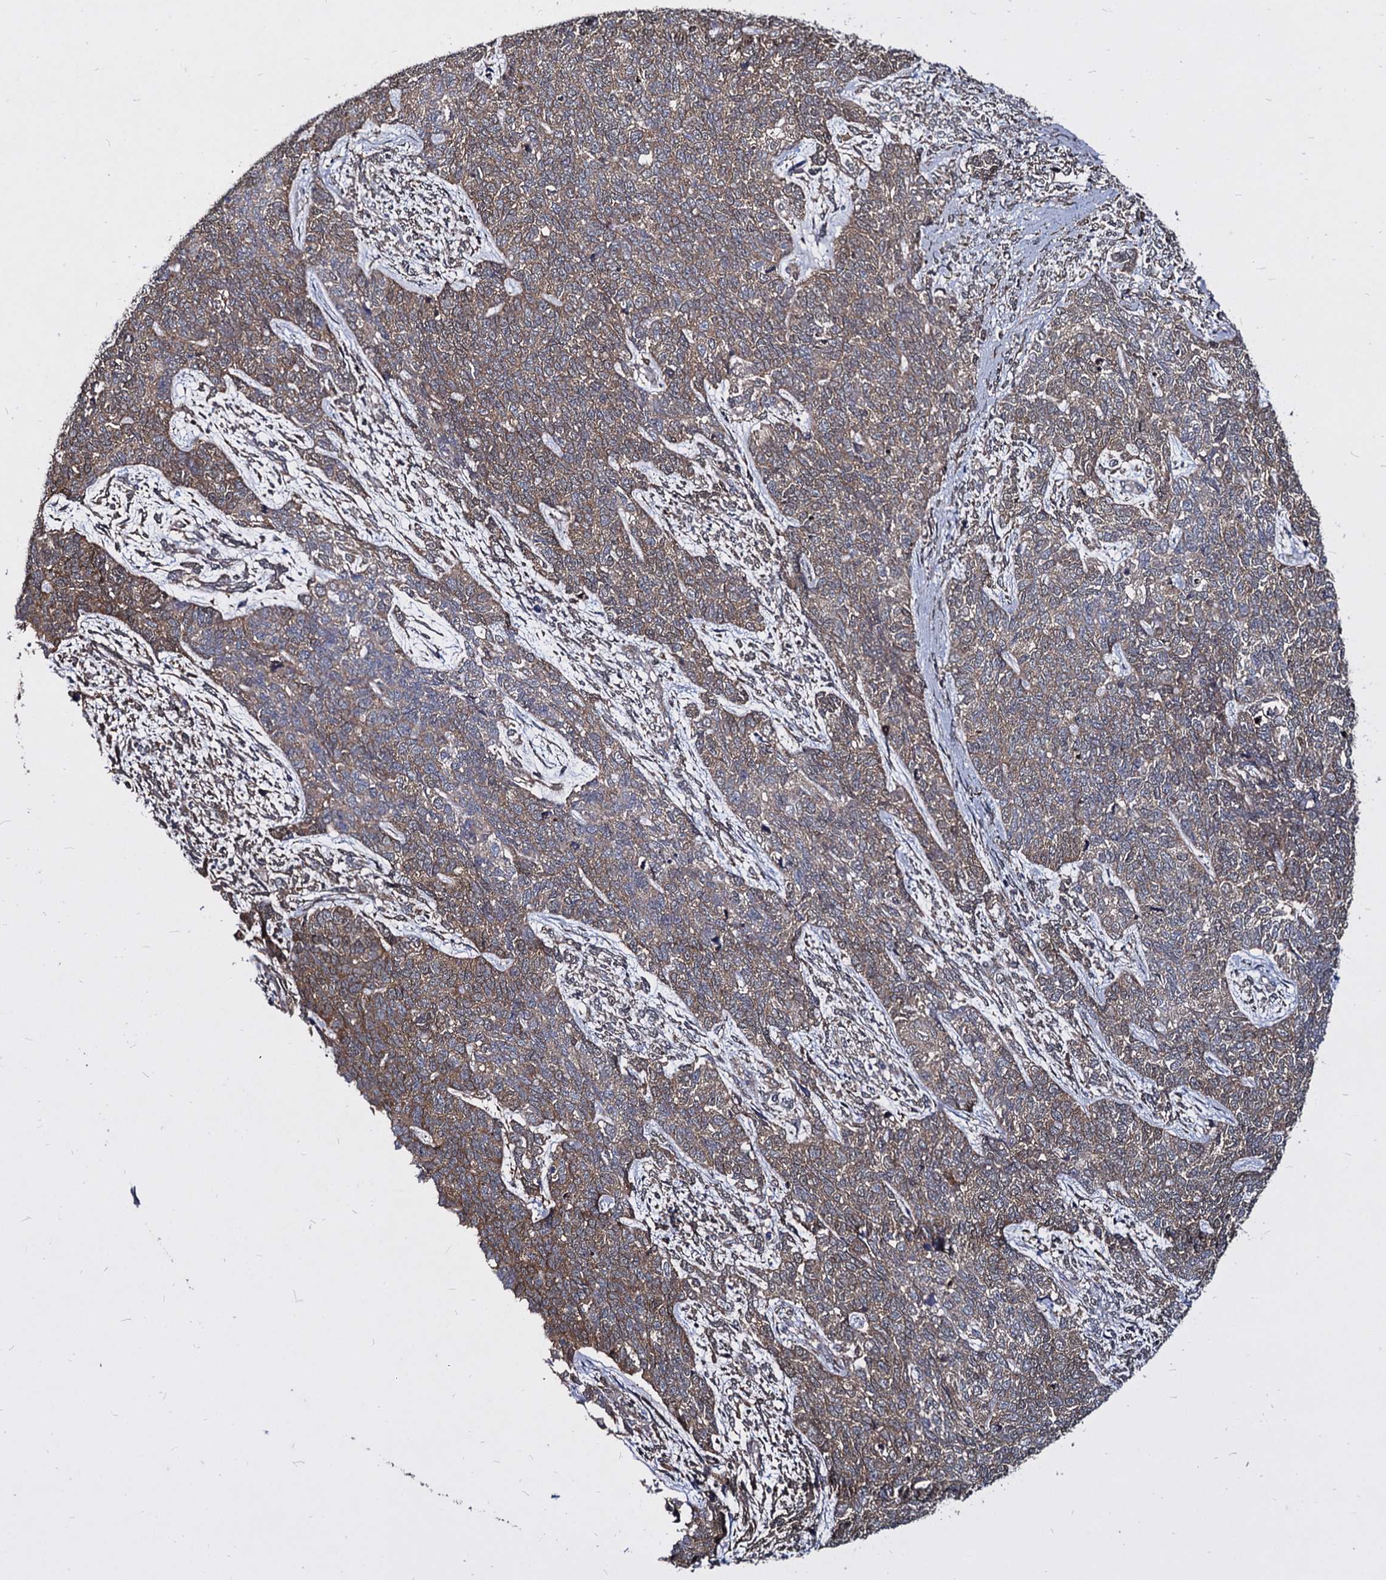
{"staining": {"intensity": "weak", "quantity": "25%-75%", "location": "cytoplasmic/membranous"}, "tissue": "cervical cancer", "cell_type": "Tumor cells", "image_type": "cancer", "snomed": [{"axis": "morphology", "description": "Squamous cell carcinoma, NOS"}, {"axis": "topography", "description": "Cervix"}], "caption": "Brown immunohistochemical staining in human cervical cancer displays weak cytoplasmic/membranous expression in approximately 25%-75% of tumor cells.", "gene": "NME1", "patient": {"sex": "female", "age": 63}}